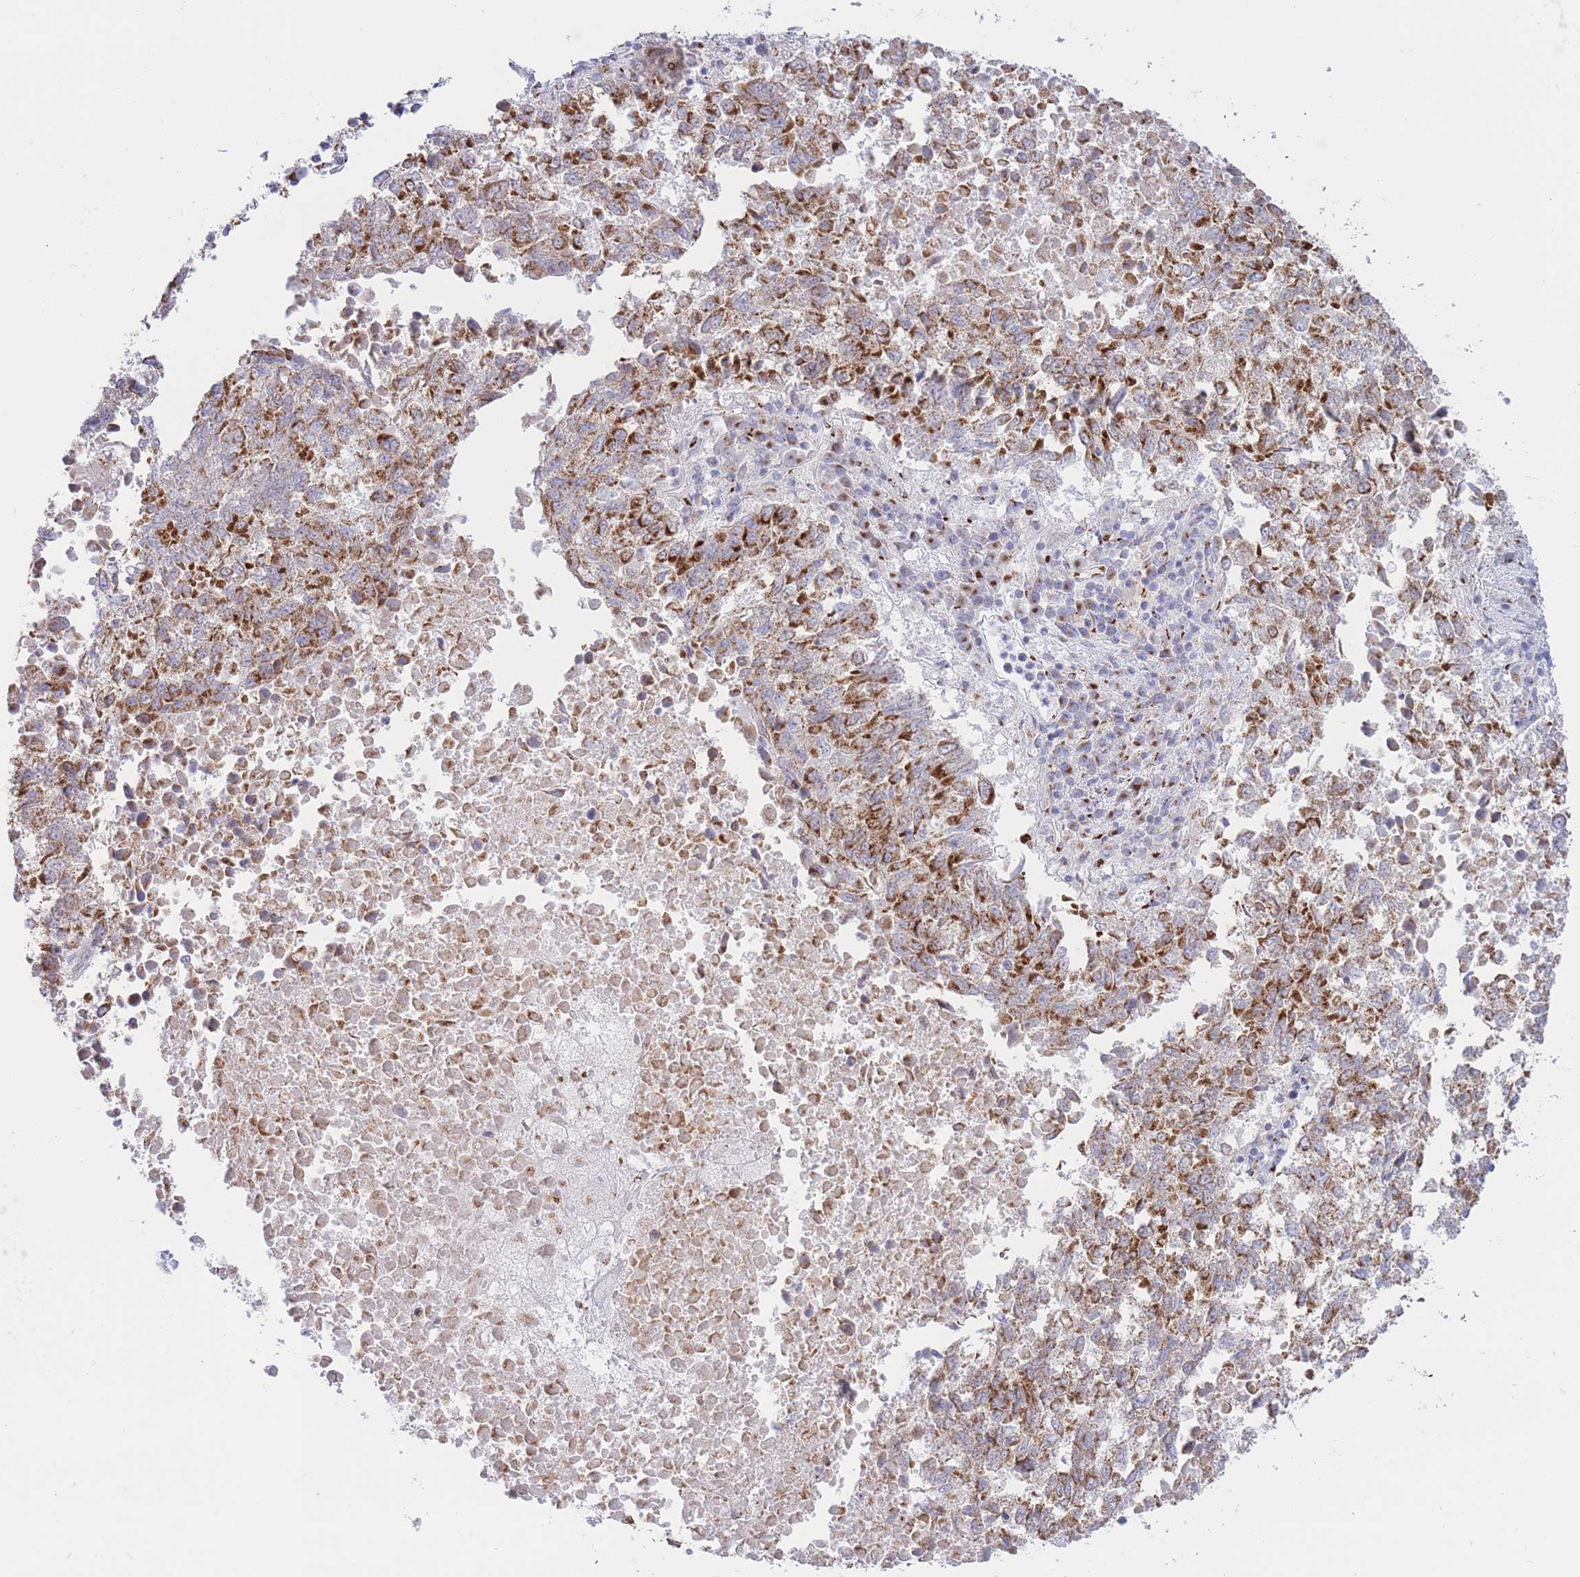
{"staining": {"intensity": "strong", "quantity": ">75%", "location": "cytoplasmic/membranous"}, "tissue": "lung cancer", "cell_type": "Tumor cells", "image_type": "cancer", "snomed": [{"axis": "morphology", "description": "Squamous cell carcinoma, NOS"}, {"axis": "topography", "description": "Lung"}], "caption": "A high amount of strong cytoplasmic/membranous positivity is appreciated in about >75% of tumor cells in lung cancer (squamous cell carcinoma) tissue.", "gene": "MPND", "patient": {"sex": "male", "age": 73}}